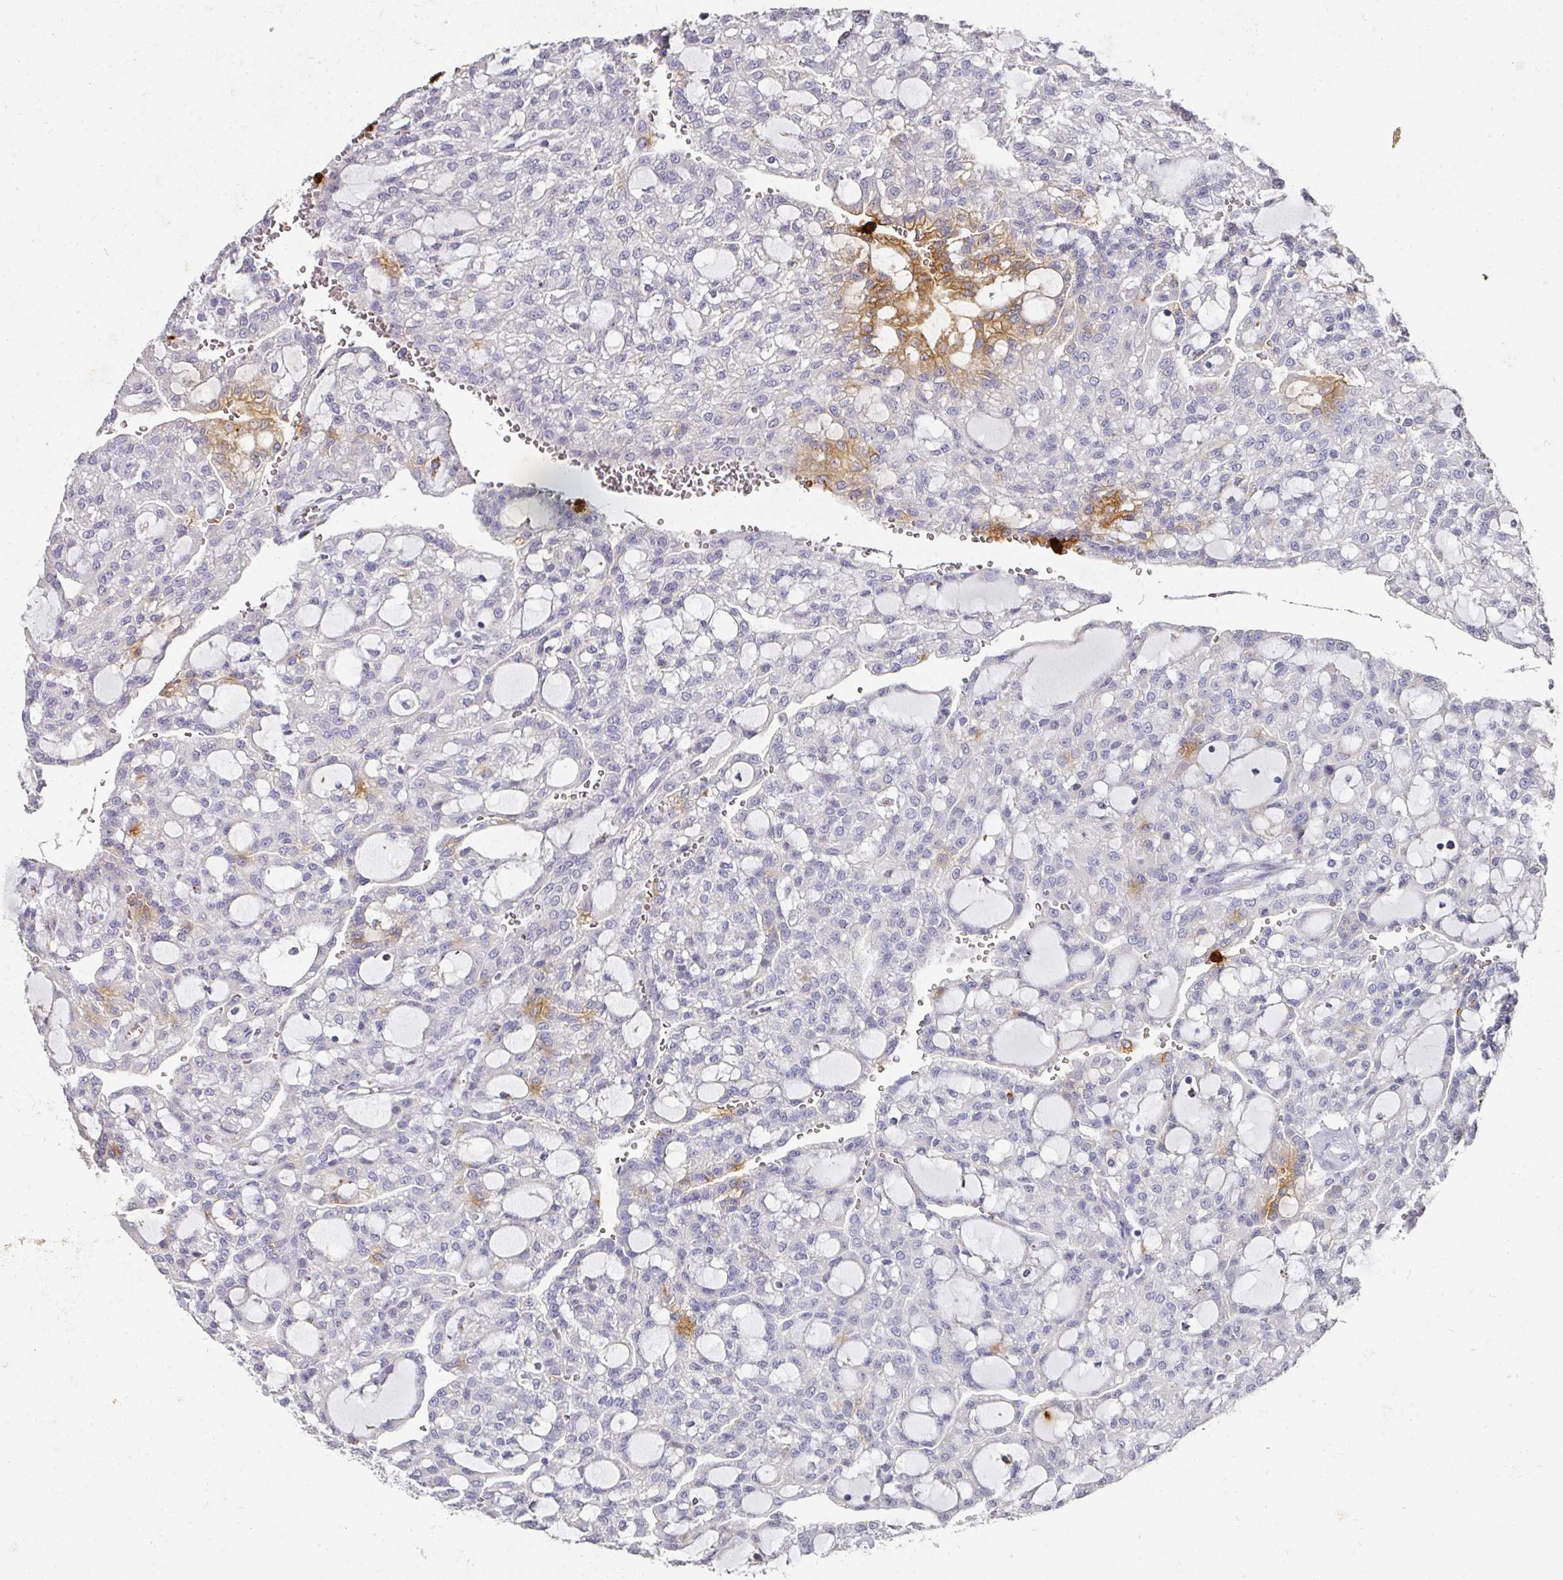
{"staining": {"intensity": "moderate", "quantity": "<25%", "location": "cytoplasmic/membranous"}, "tissue": "renal cancer", "cell_type": "Tumor cells", "image_type": "cancer", "snomed": [{"axis": "morphology", "description": "Adenocarcinoma, NOS"}, {"axis": "topography", "description": "Kidney"}], "caption": "Tumor cells reveal low levels of moderate cytoplasmic/membranous staining in about <25% of cells in human adenocarcinoma (renal).", "gene": "CAMP", "patient": {"sex": "male", "age": 63}}